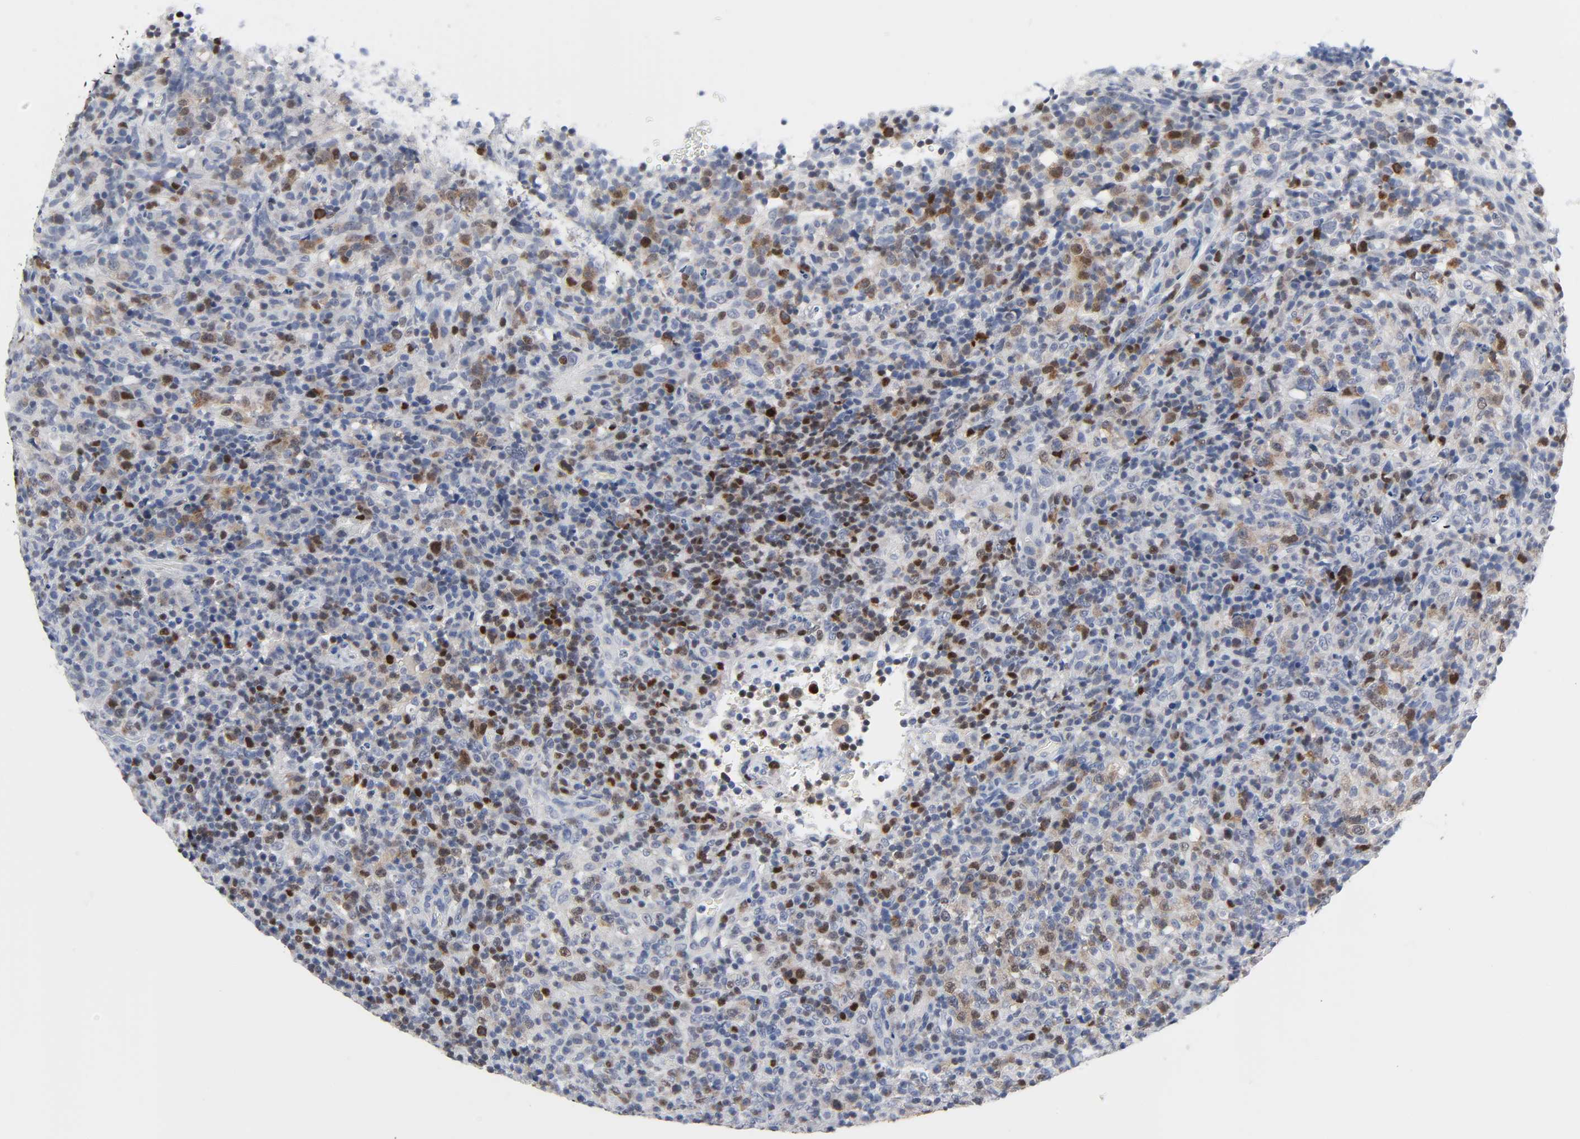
{"staining": {"intensity": "moderate", "quantity": "25%-75%", "location": "cytoplasmic/membranous,nuclear"}, "tissue": "lymphoma", "cell_type": "Tumor cells", "image_type": "cancer", "snomed": [{"axis": "morphology", "description": "Malignant lymphoma, non-Hodgkin's type, High grade"}, {"axis": "topography", "description": "Lymph node"}], "caption": "Moderate cytoplasmic/membranous and nuclear expression is present in approximately 25%-75% of tumor cells in lymphoma.", "gene": "WEE1", "patient": {"sex": "female", "age": 76}}